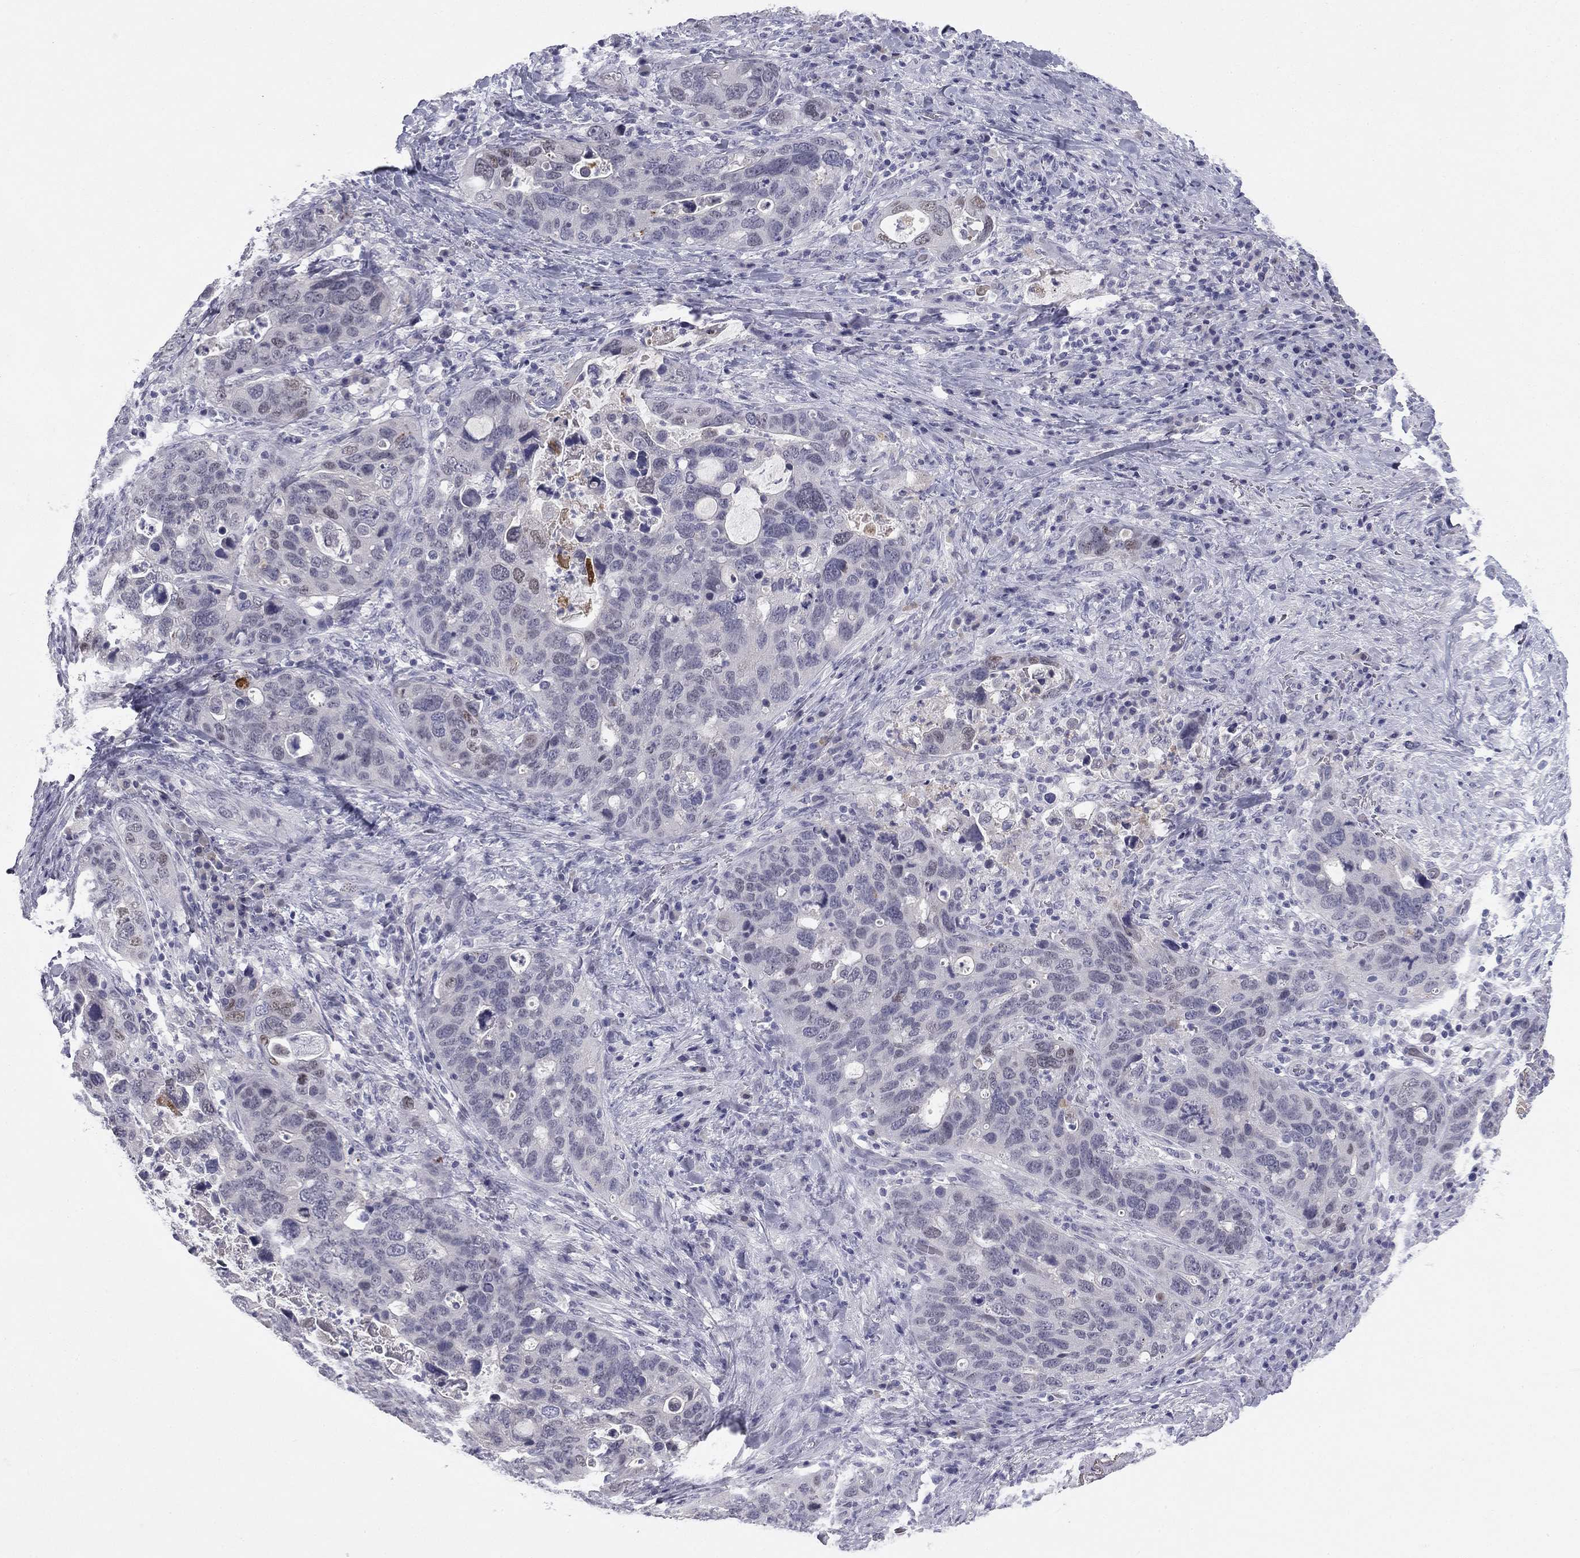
{"staining": {"intensity": "negative", "quantity": "none", "location": "none"}, "tissue": "stomach cancer", "cell_type": "Tumor cells", "image_type": "cancer", "snomed": [{"axis": "morphology", "description": "Adenocarcinoma, NOS"}, {"axis": "topography", "description": "Stomach"}], "caption": "This is an immunohistochemistry image of human adenocarcinoma (stomach). There is no expression in tumor cells.", "gene": "TFAP2B", "patient": {"sex": "male", "age": 54}}